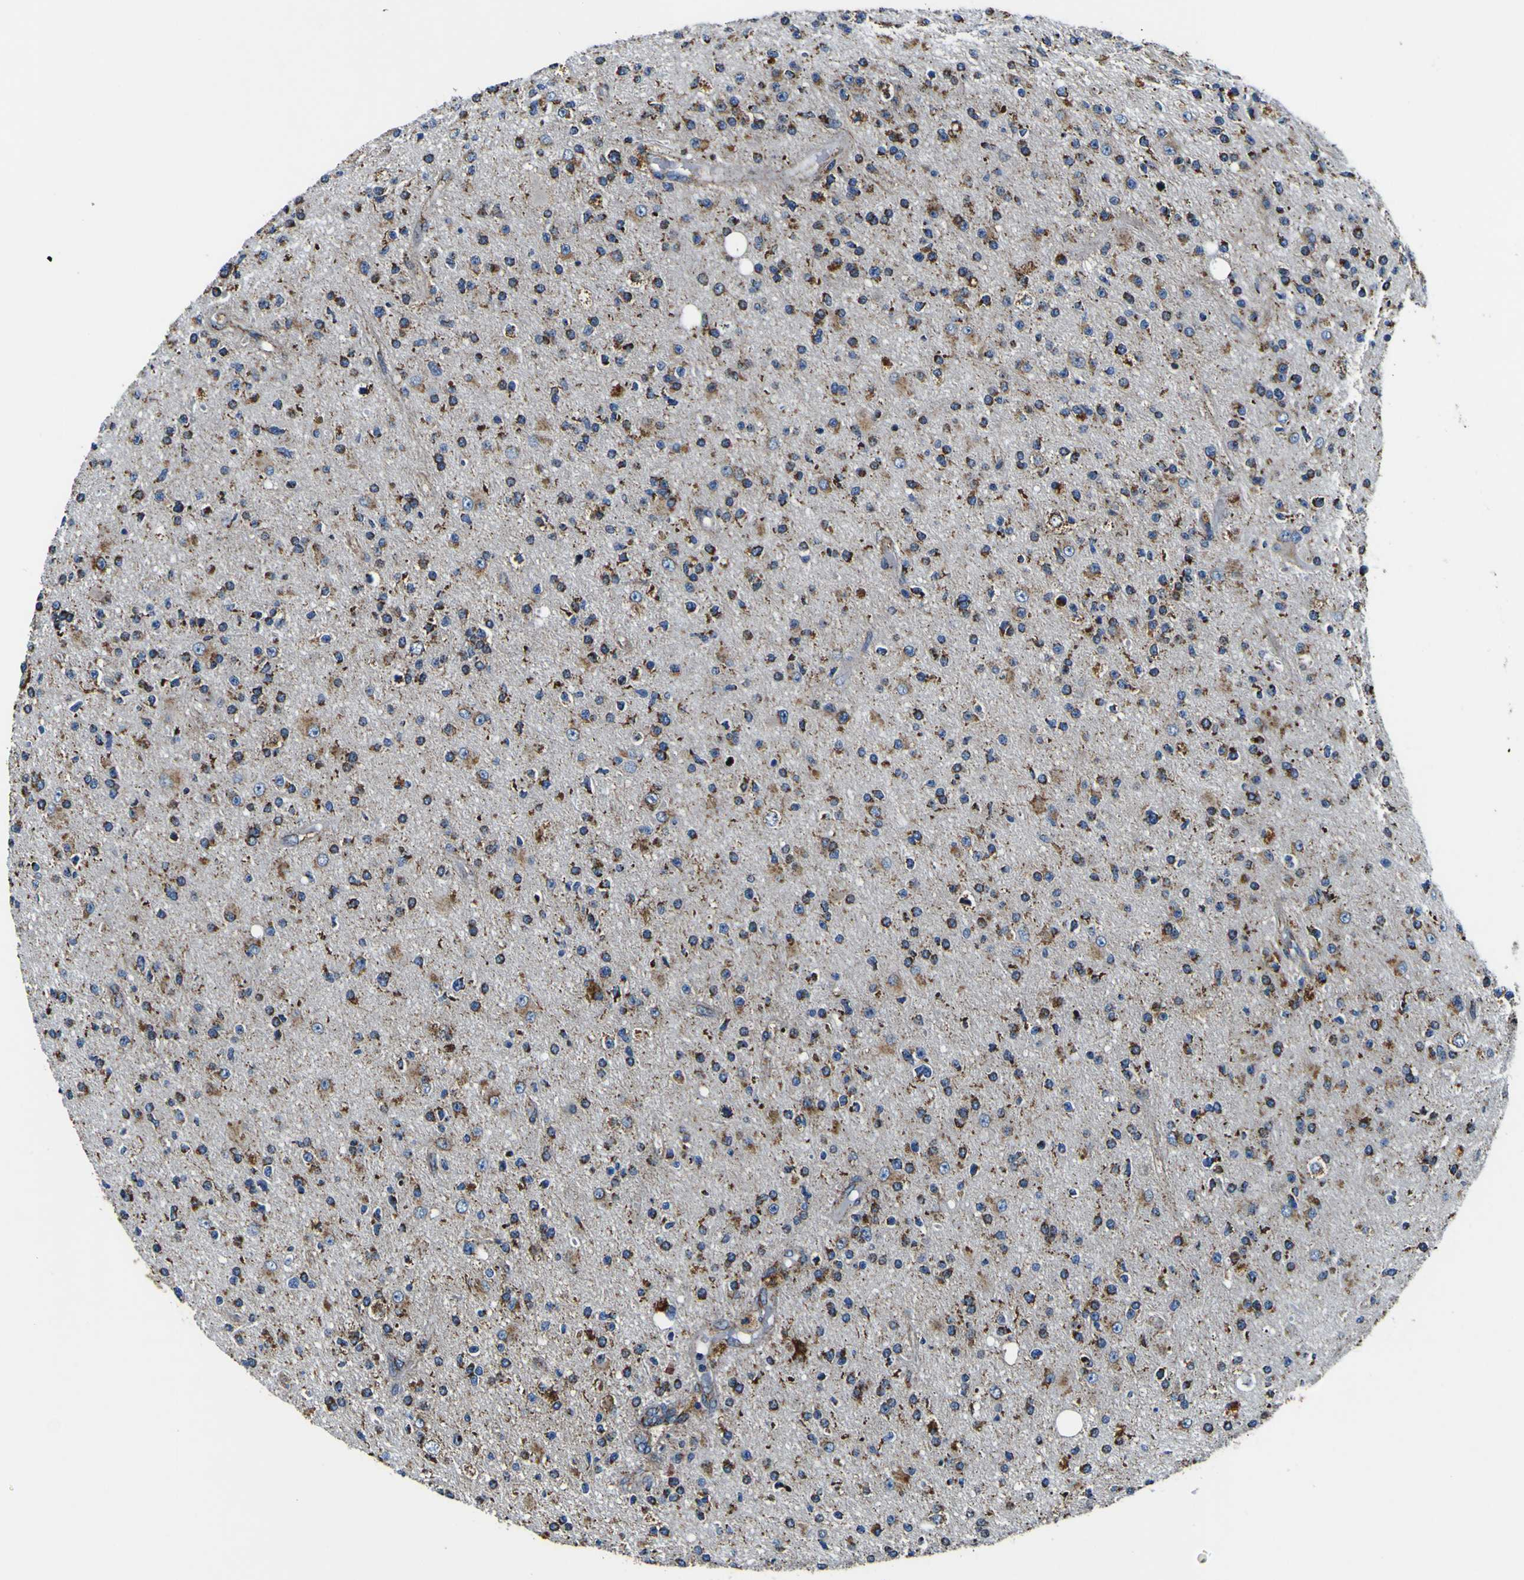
{"staining": {"intensity": "strong", "quantity": "25%-75%", "location": "cytoplasmic/membranous"}, "tissue": "glioma", "cell_type": "Tumor cells", "image_type": "cancer", "snomed": [{"axis": "morphology", "description": "Glioma, malignant, High grade"}, {"axis": "topography", "description": "Brain"}], "caption": "Glioma was stained to show a protein in brown. There is high levels of strong cytoplasmic/membranous positivity in about 25%-75% of tumor cells.", "gene": "PTRH2", "patient": {"sex": "male", "age": 33}}